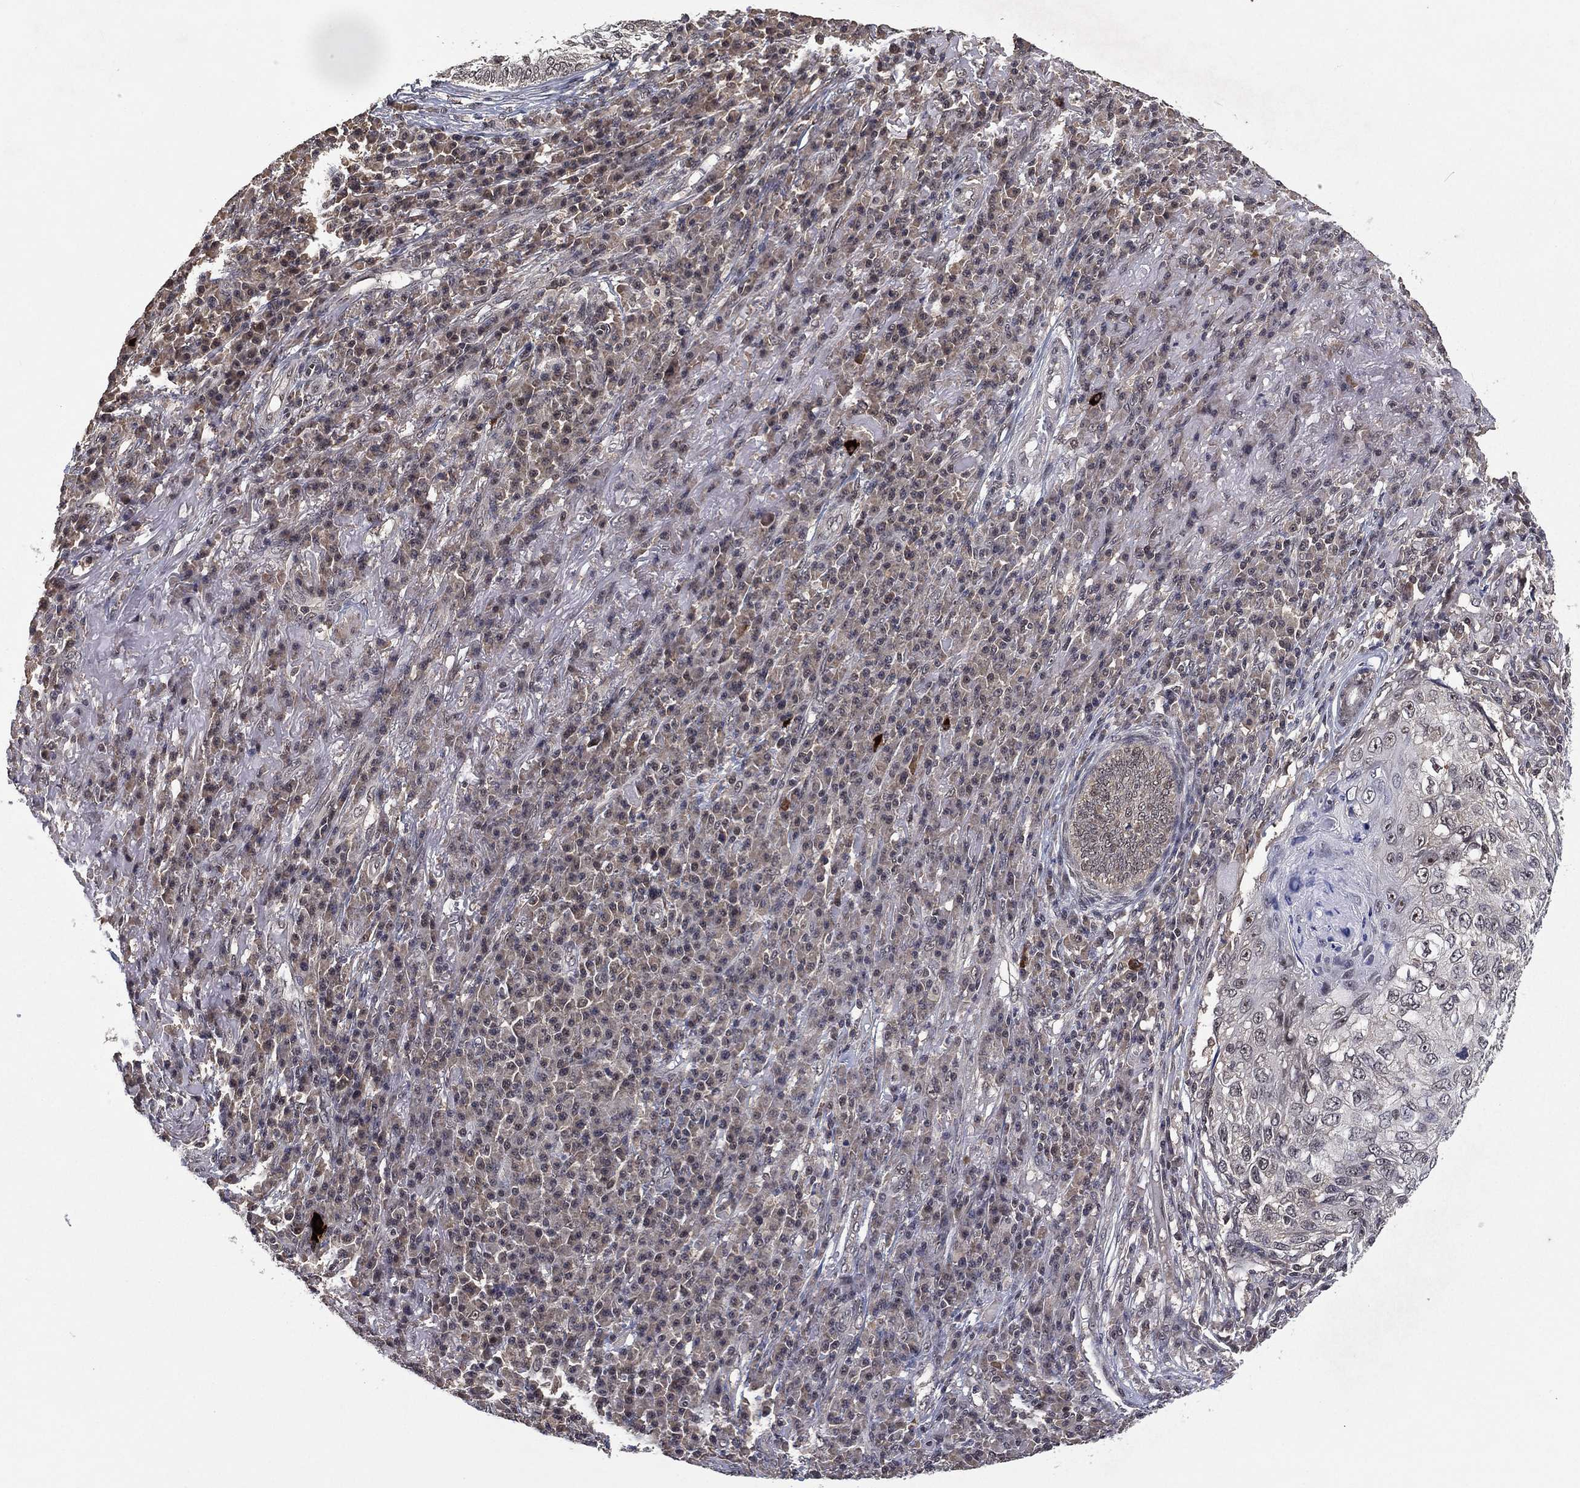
{"staining": {"intensity": "negative", "quantity": "none", "location": "none"}, "tissue": "skin cancer", "cell_type": "Tumor cells", "image_type": "cancer", "snomed": [{"axis": "morphology", "description": "Squamous cell carcinoma, NOS"}, {"axis": "topography", "description": "Skin"}], "caption": "A high-resolution image shows immunohistochemistry (IHC) staining of squamous cell carcinoma (skin), which demonstrates no significant staining in tumor cells.", "gene": "NELFCD", "patient": {"sex": "male", "age": 92}}